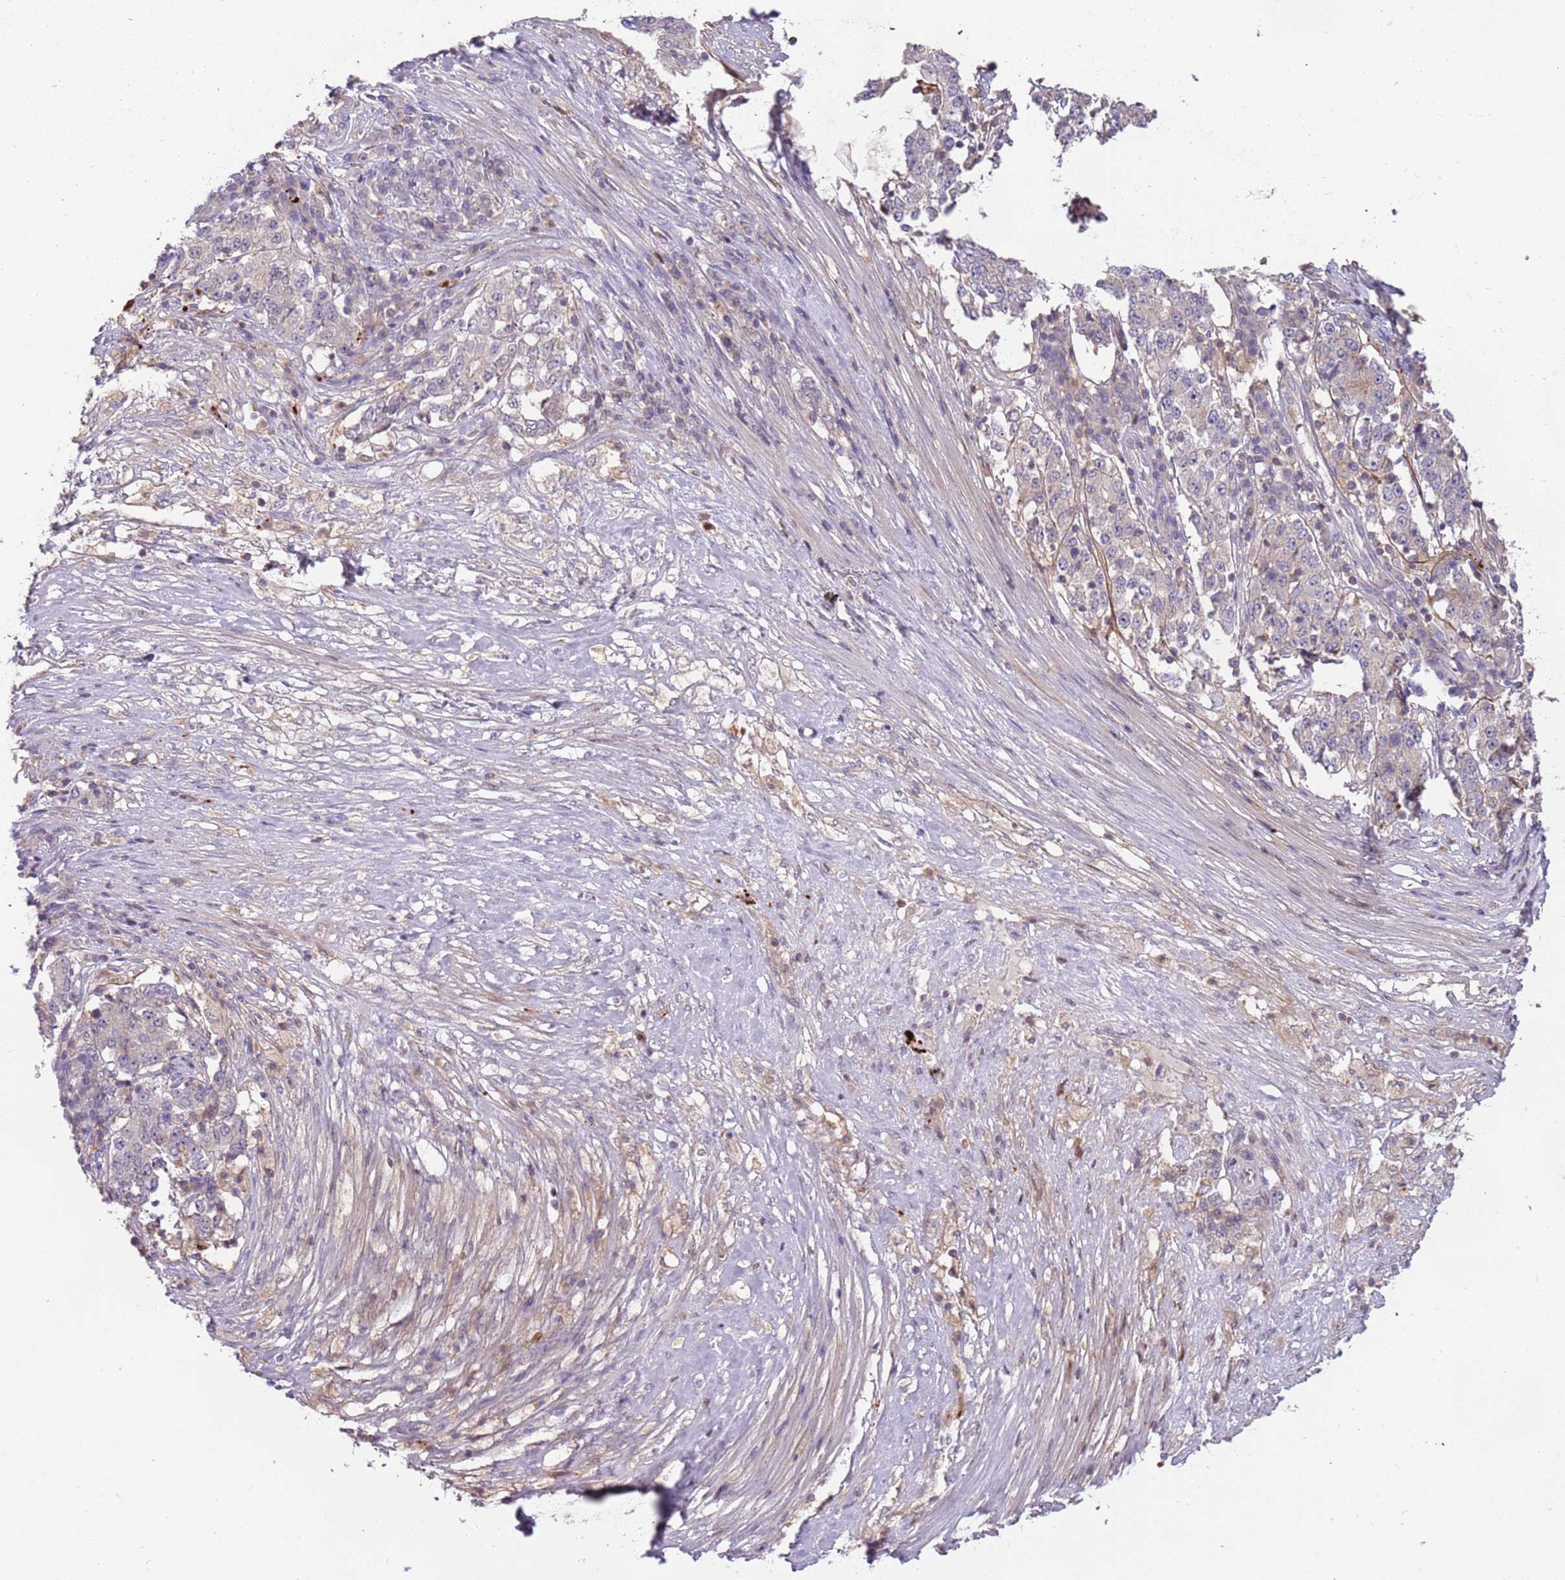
{"staining": {"intensity": "negative", "quantity": "none", "location": "none"}, "tissue": "stomach cancer", "cell_type": "Tumor cells", "image_type": "cancer", "snomed": [{"axis": "morphology", "description": "Adenocarcinoma, NOS"}, {"axis": "topography", "description": "Stomach"}], "caption": "Immunohistochemistry micrograph of neoplastic tissue: stomach adenocarcinoma stained with DAB (3,3'-diaminobenzidine) demonstrates no significant protein positivity in tumor cells.", "gene": "ARHGAP5", "patient": {"sex": "male", "age": 59}}